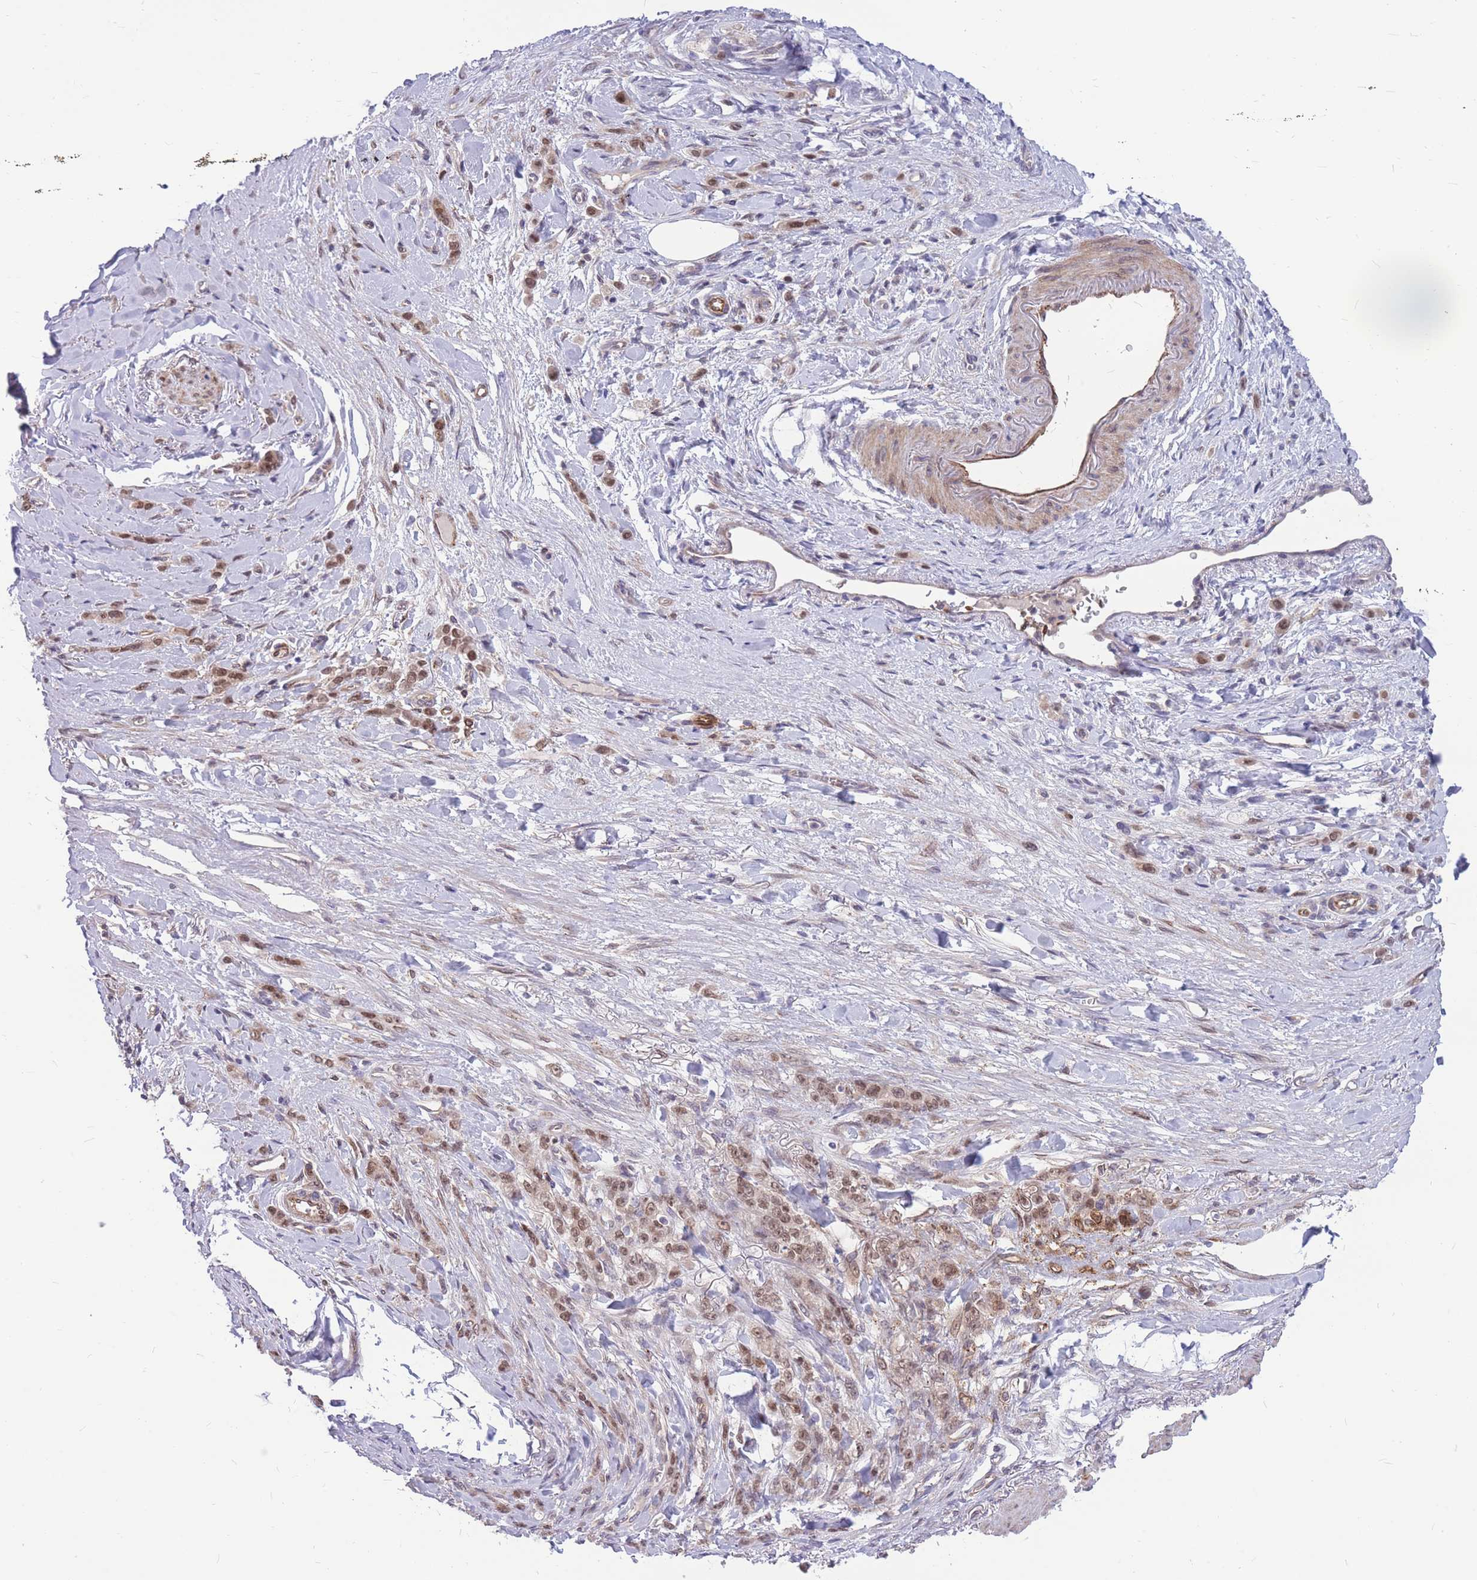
{"staining": {"intensity": "moderate", "quantity": ">75%", "location": "nuclear"}, "tissue": "stomach cancer", "cell_type": "Tumor cells", "image_type": "cancer", "snomed": [{"axis": "morphology", "description": "Normal tissue, NOS"}, {"axis": "morphology", "description": "Adenocarcinoma, NOS"}, {"axis": "topography", "description": "Stomach"}], "caption": "IHC photomicrograph of neoplastic tissue: human stomach cancer (adenocarcinoma) stained using IHC demonstrates medium levels of moderate protein expression localized specifically in the nuclear of tumor cells, appearing as a nuclear brown color.", "gene": "TCF20", "patient": {"sex": "male", "age": 82}}